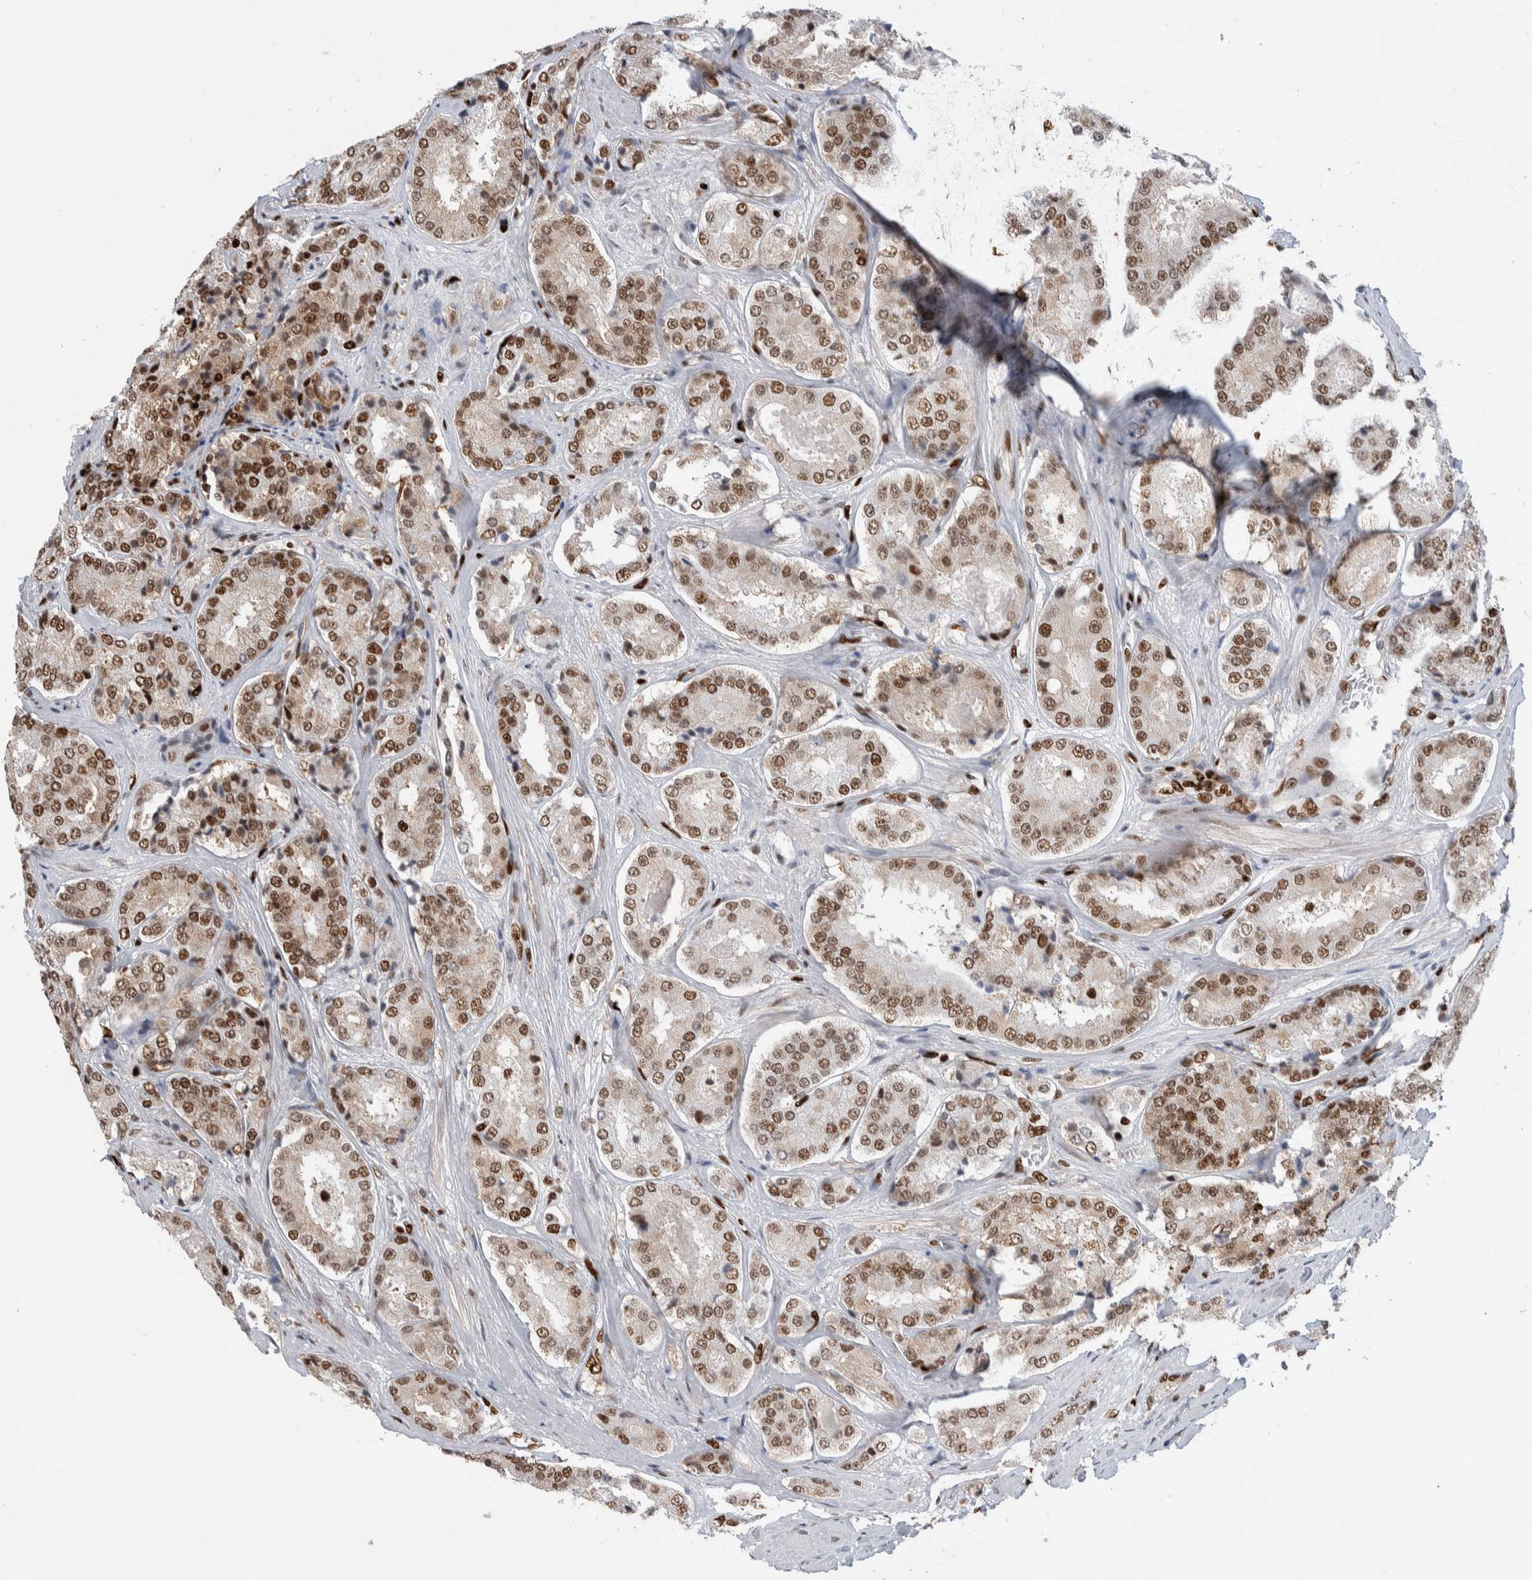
{"staining": {"intensity": "moderate", "quantity": ">75%", "location": "nuclear"}, "tissue": "prostate cancer", "cell_type": "Tumor cells", "image_type": "cancer", "snomed": [{"axis": "morphology", "description": "Adenocarcinoma, High grade"}, {"axis": "topography", "description": "Prostate"}], "caption": "Immunohistochemical staining of prostate cancer displays medium levels of moderate nuclear positivity in about >75% of tumor cells. Using DAB (3,3'-diaminobenzidine) (brown) and hematoxylin (blue) stains, captured at high magnification using brightfield microscopy.", "gene": "RNASEK-C17orf49", "patient": {"sex": "male", "age": 65}}